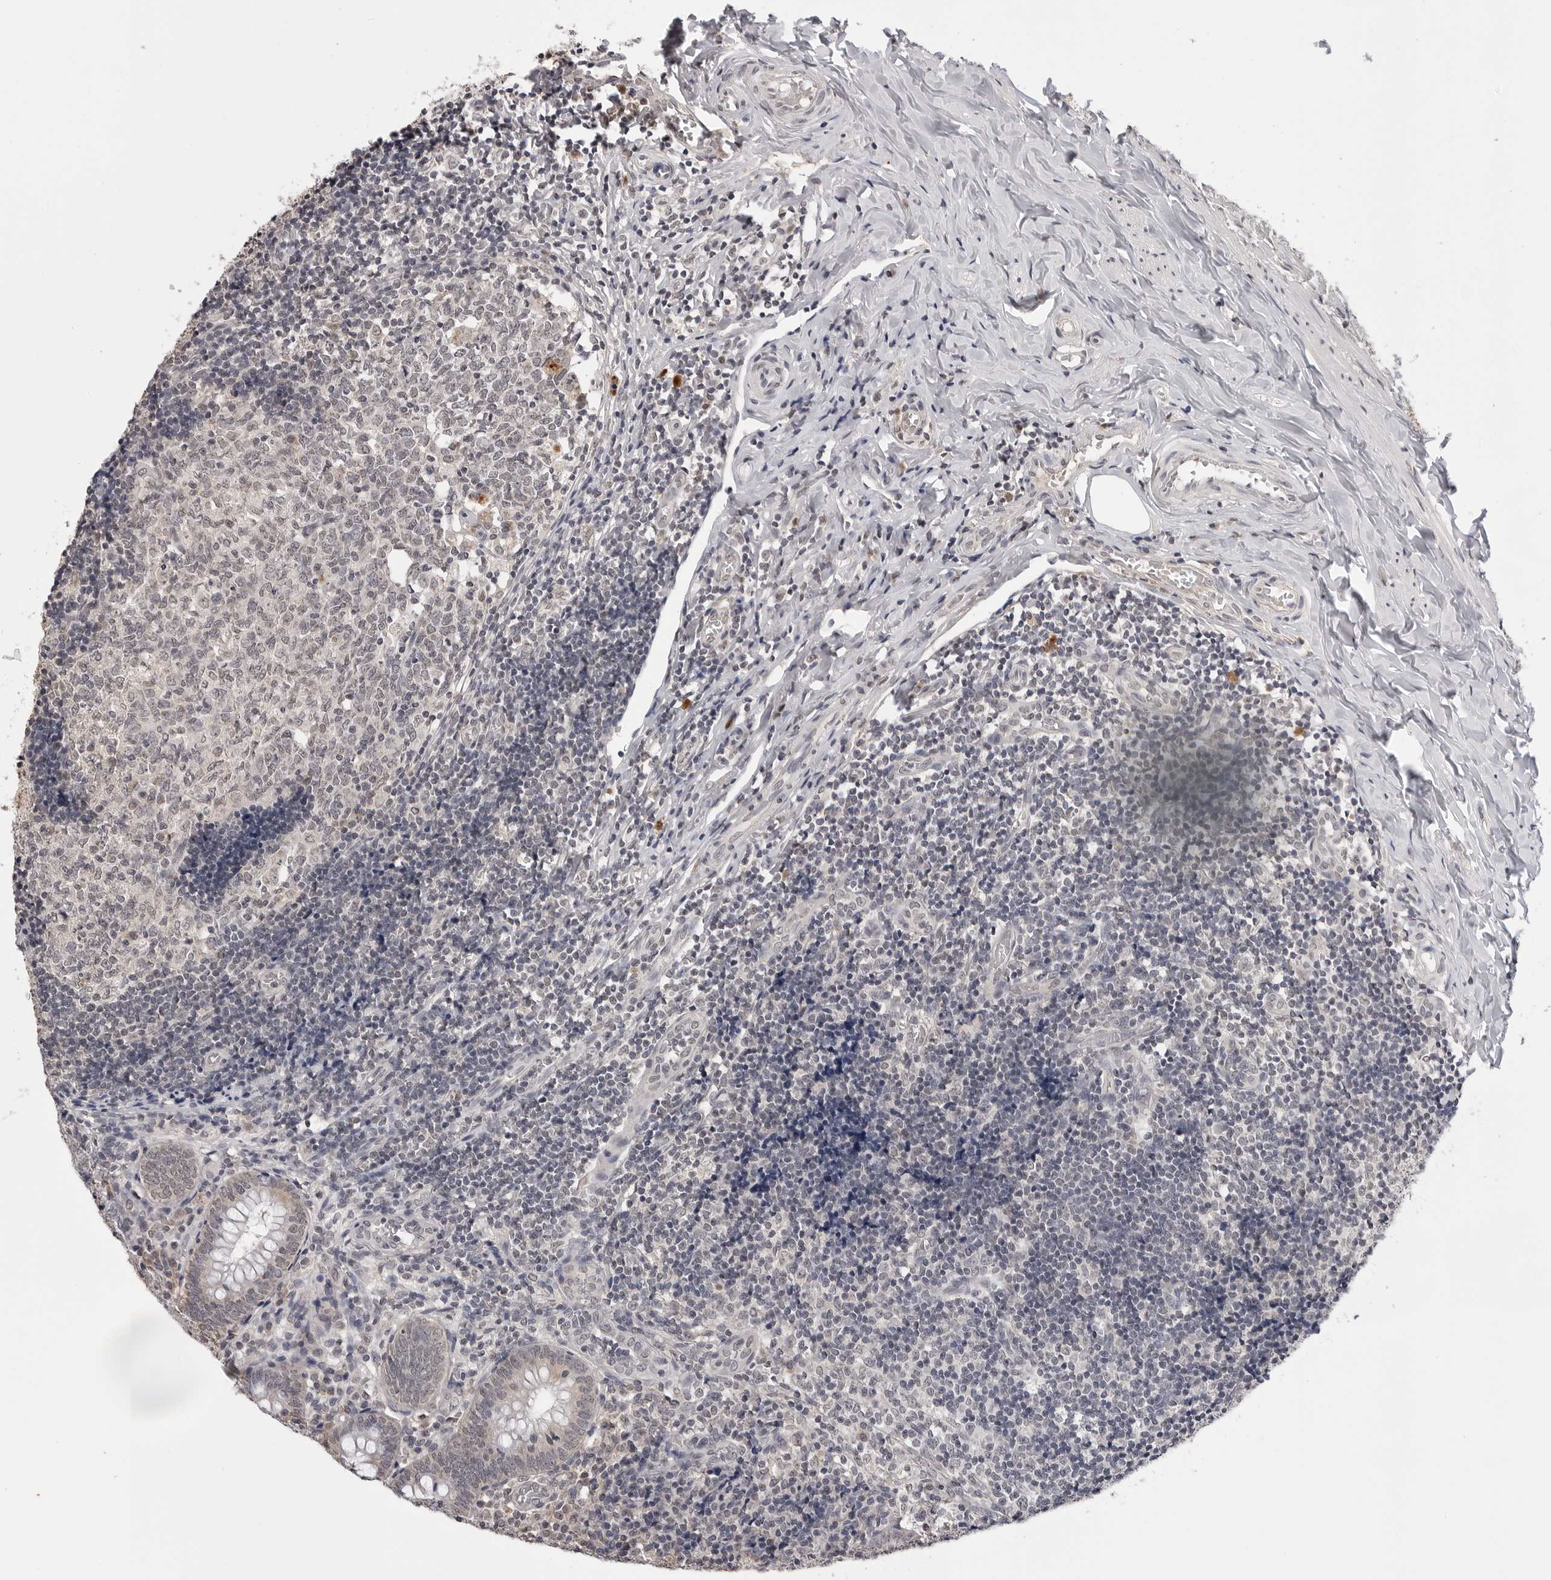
{"staining": {"intensity": "weak", "quantity": "<25%", "location": "cytoplasmic/membranous"}, "tissue": "appendix", "cell_type": "Glandular cells", "image_type": "normal", "snomed": [{"axis": "morphology", "description": "Normal tissue, NOS"}, {"axis": "topography", "description": "Appendix"}], "caption": "This micrograph is of benign appendix stained with immunohistochemistry (IHC) to label a protein in brown with the nuclei are counter-stained blue. There is no expression in glandular cells. (IHC, brightfield microscopy, high magnification).", "gene": "CDK20", "patient": {"sex": "male", "age": 8}}